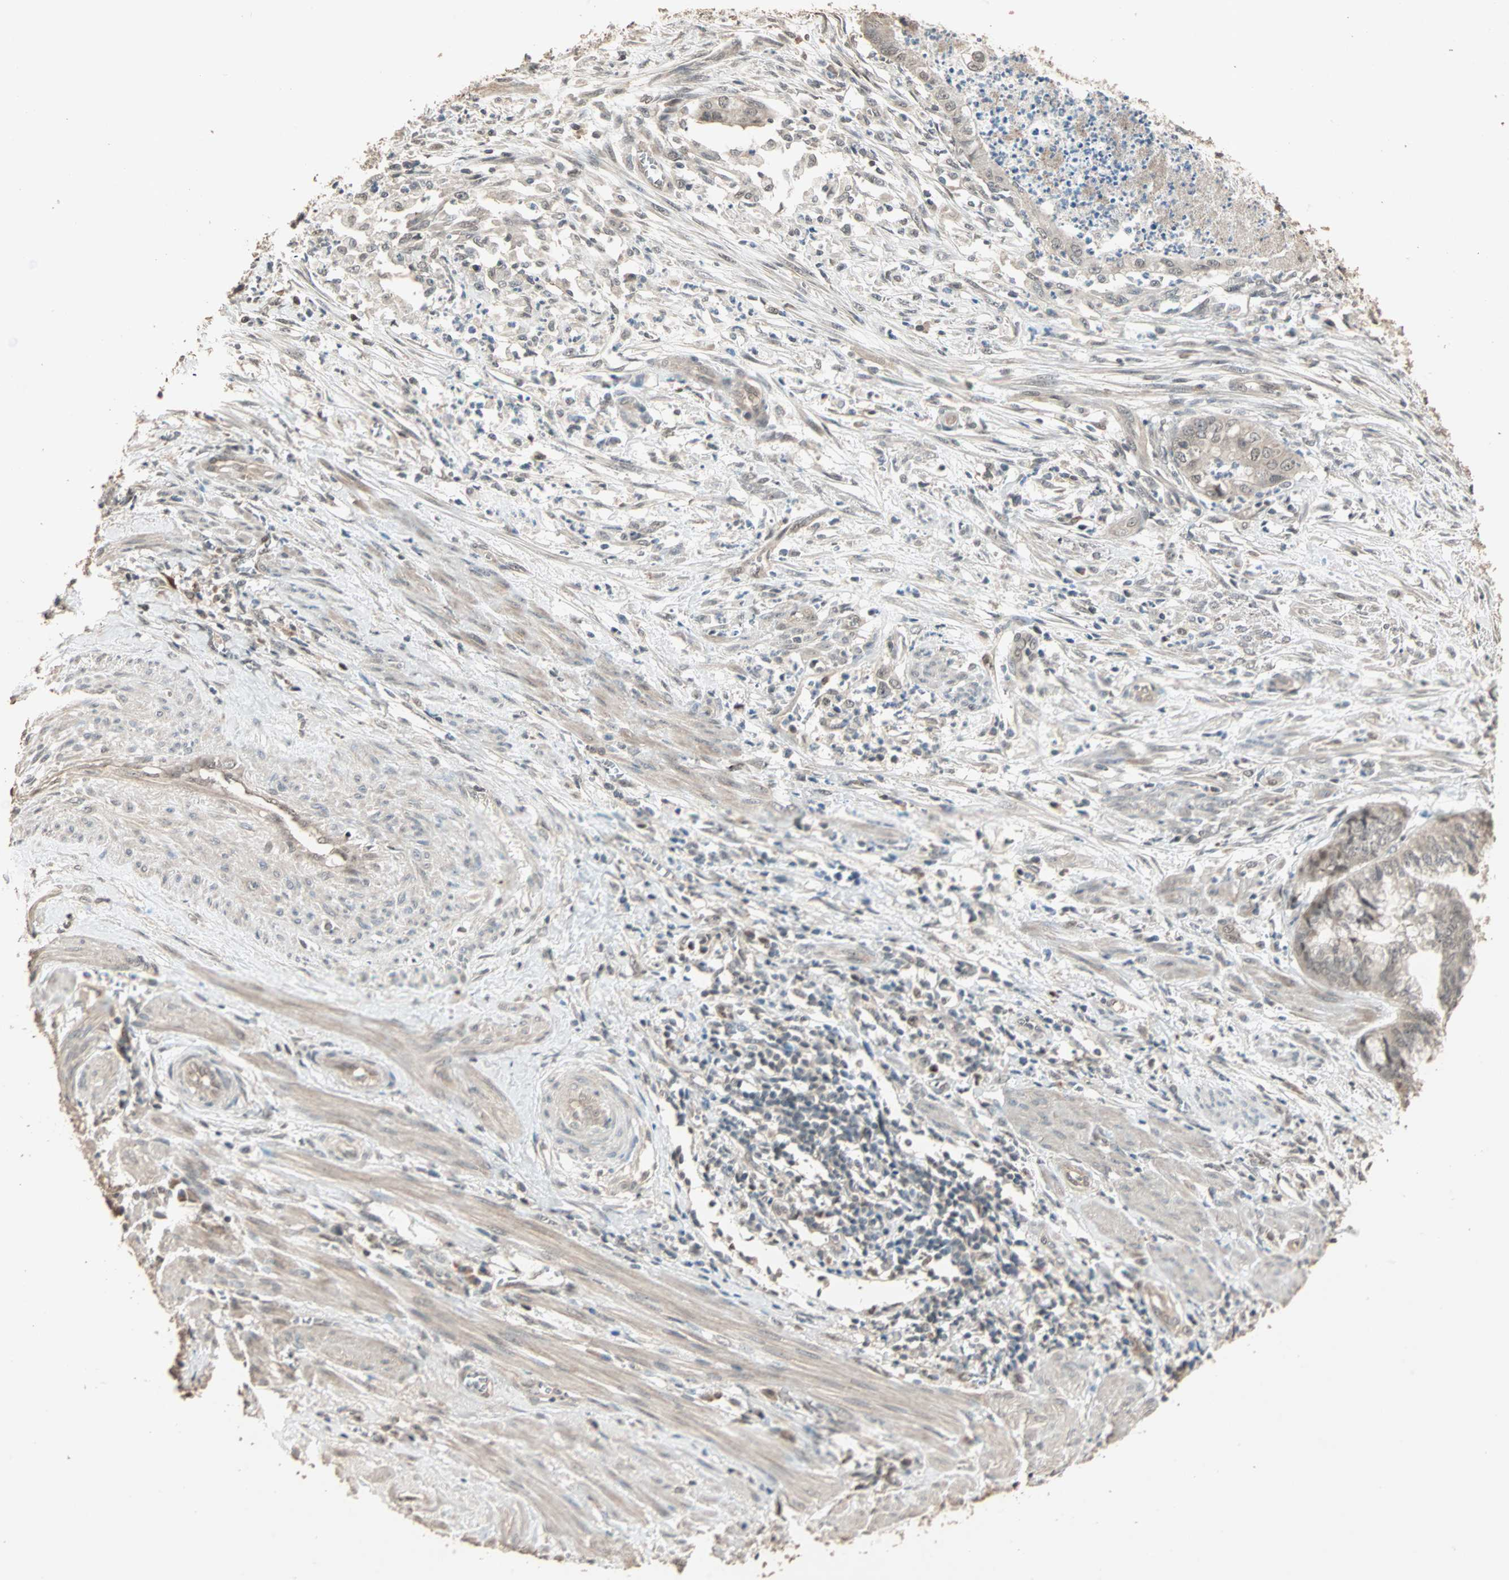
{"staining": {"intensity": "weak", "quantity": ">75%", "location": "cytoplasmic/membranous,nuclear"}, "tissue": "endometrial cancer", "cell_type": "Tumor cells", "image_type": "cancer", "snomed": [{"axis": "morphology", "description": "Necrosis, NOS"}, {"axis": "morphology", "description": "Adenocarcinoma, NOS"}, {"axis": "topography", "description": "Endometrium"}], "caption": "High-power microscopy captured an immunohistochemistry micrograph of endometrial adenocarcinoma, revealing weak cytoplasmic/membranous and nuclear expression in about >75% of tumor cells.", "gene": "ZBTB33", "patient": {"sex": "female", "age": 79}}